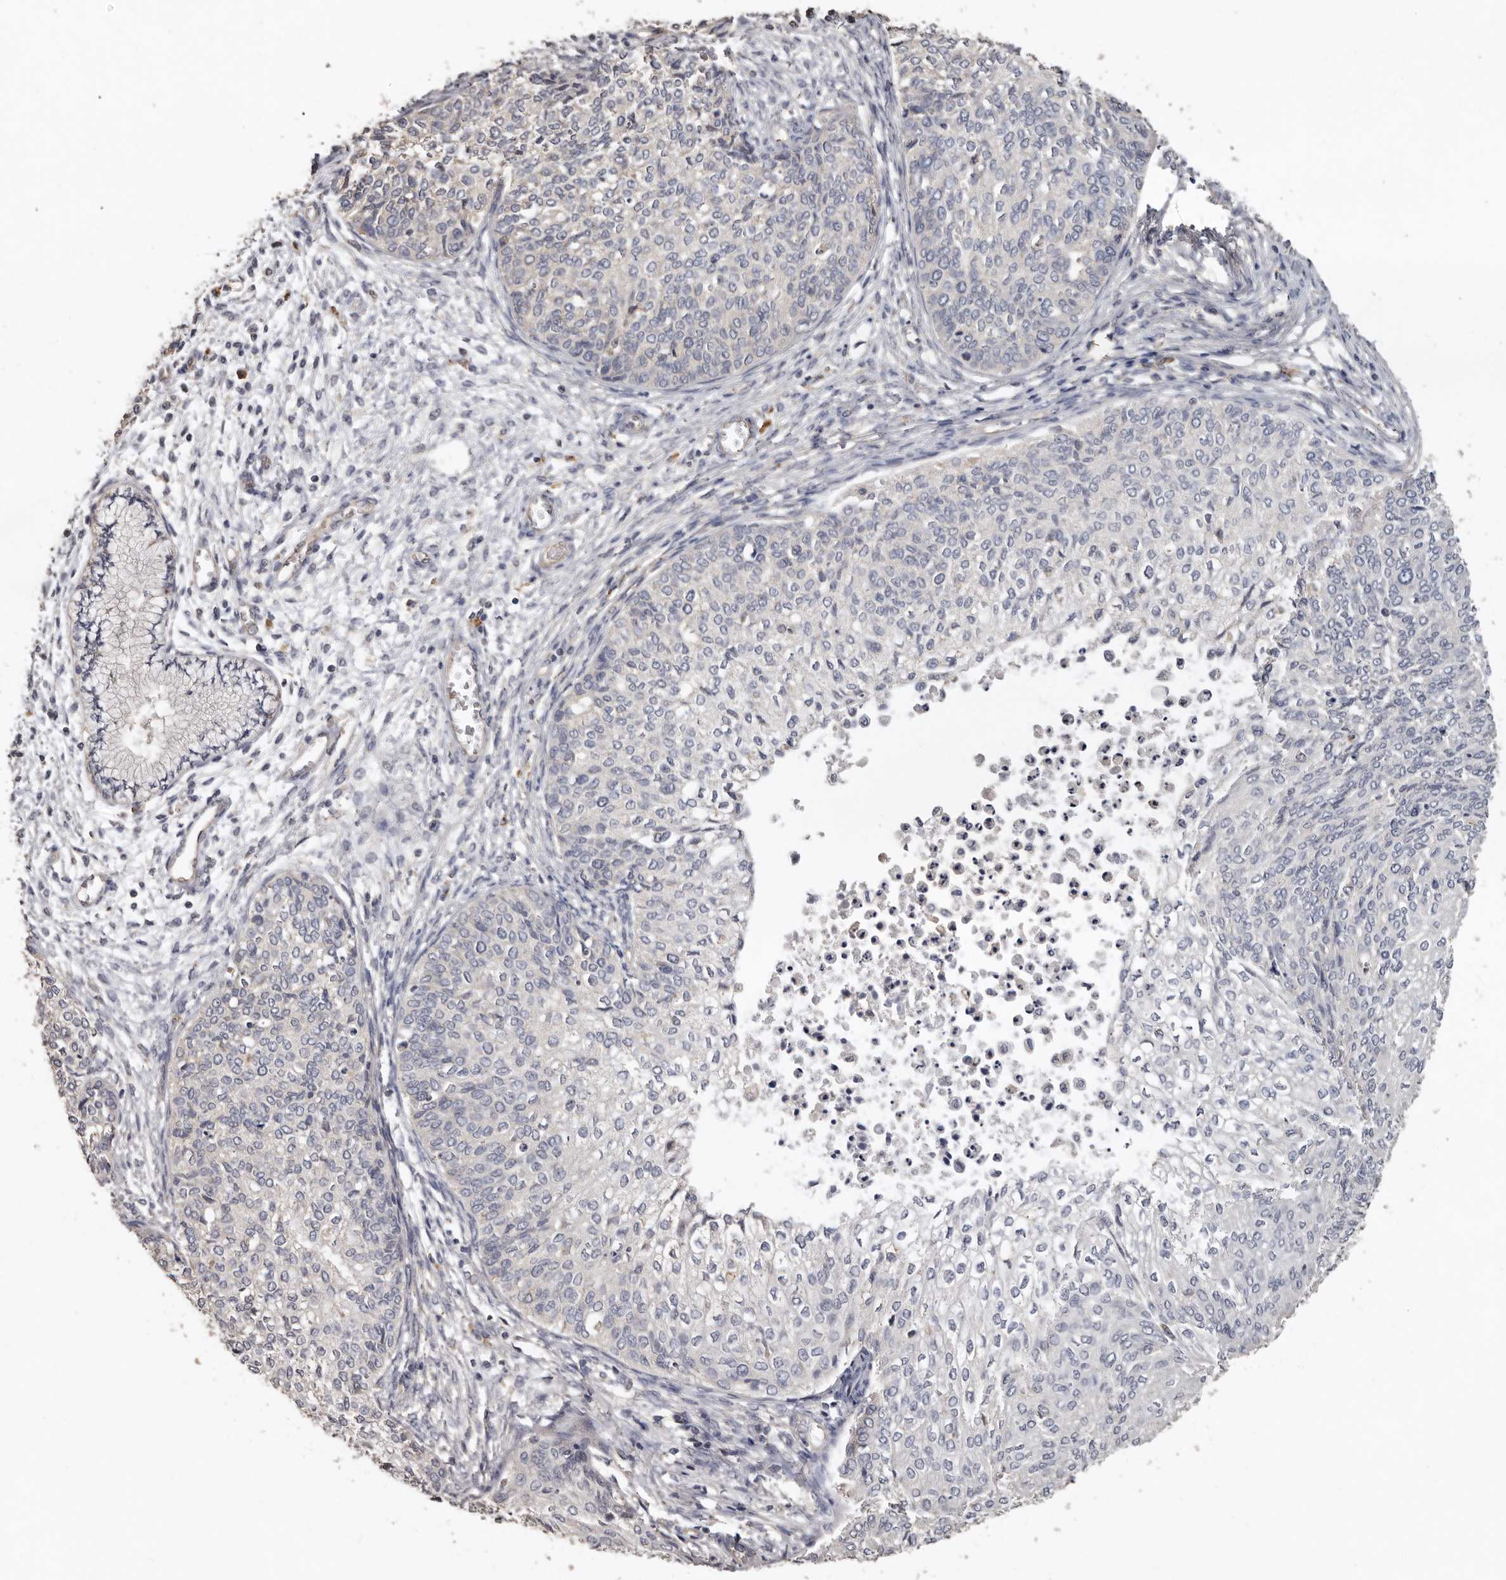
{"staining": {"intensity": "negative", "quantity": "none", "location": "none"}, "tissue": "cervical cancer", "cell_type": "Tumor cells", "image_type": "cancer", "snomed": [{"axis": "morphology", "description": "Squamous cell carcinoma, NOS"}, {"axis": "topography", "description": "Cervix"}], "caption": "Immunohistochemistry (IHC) of squamous cell carcinoma (cervical) displays no positivity in tumor cells.", "gene": "FLCN", "patient": {"sex": "female", "age": 37}}